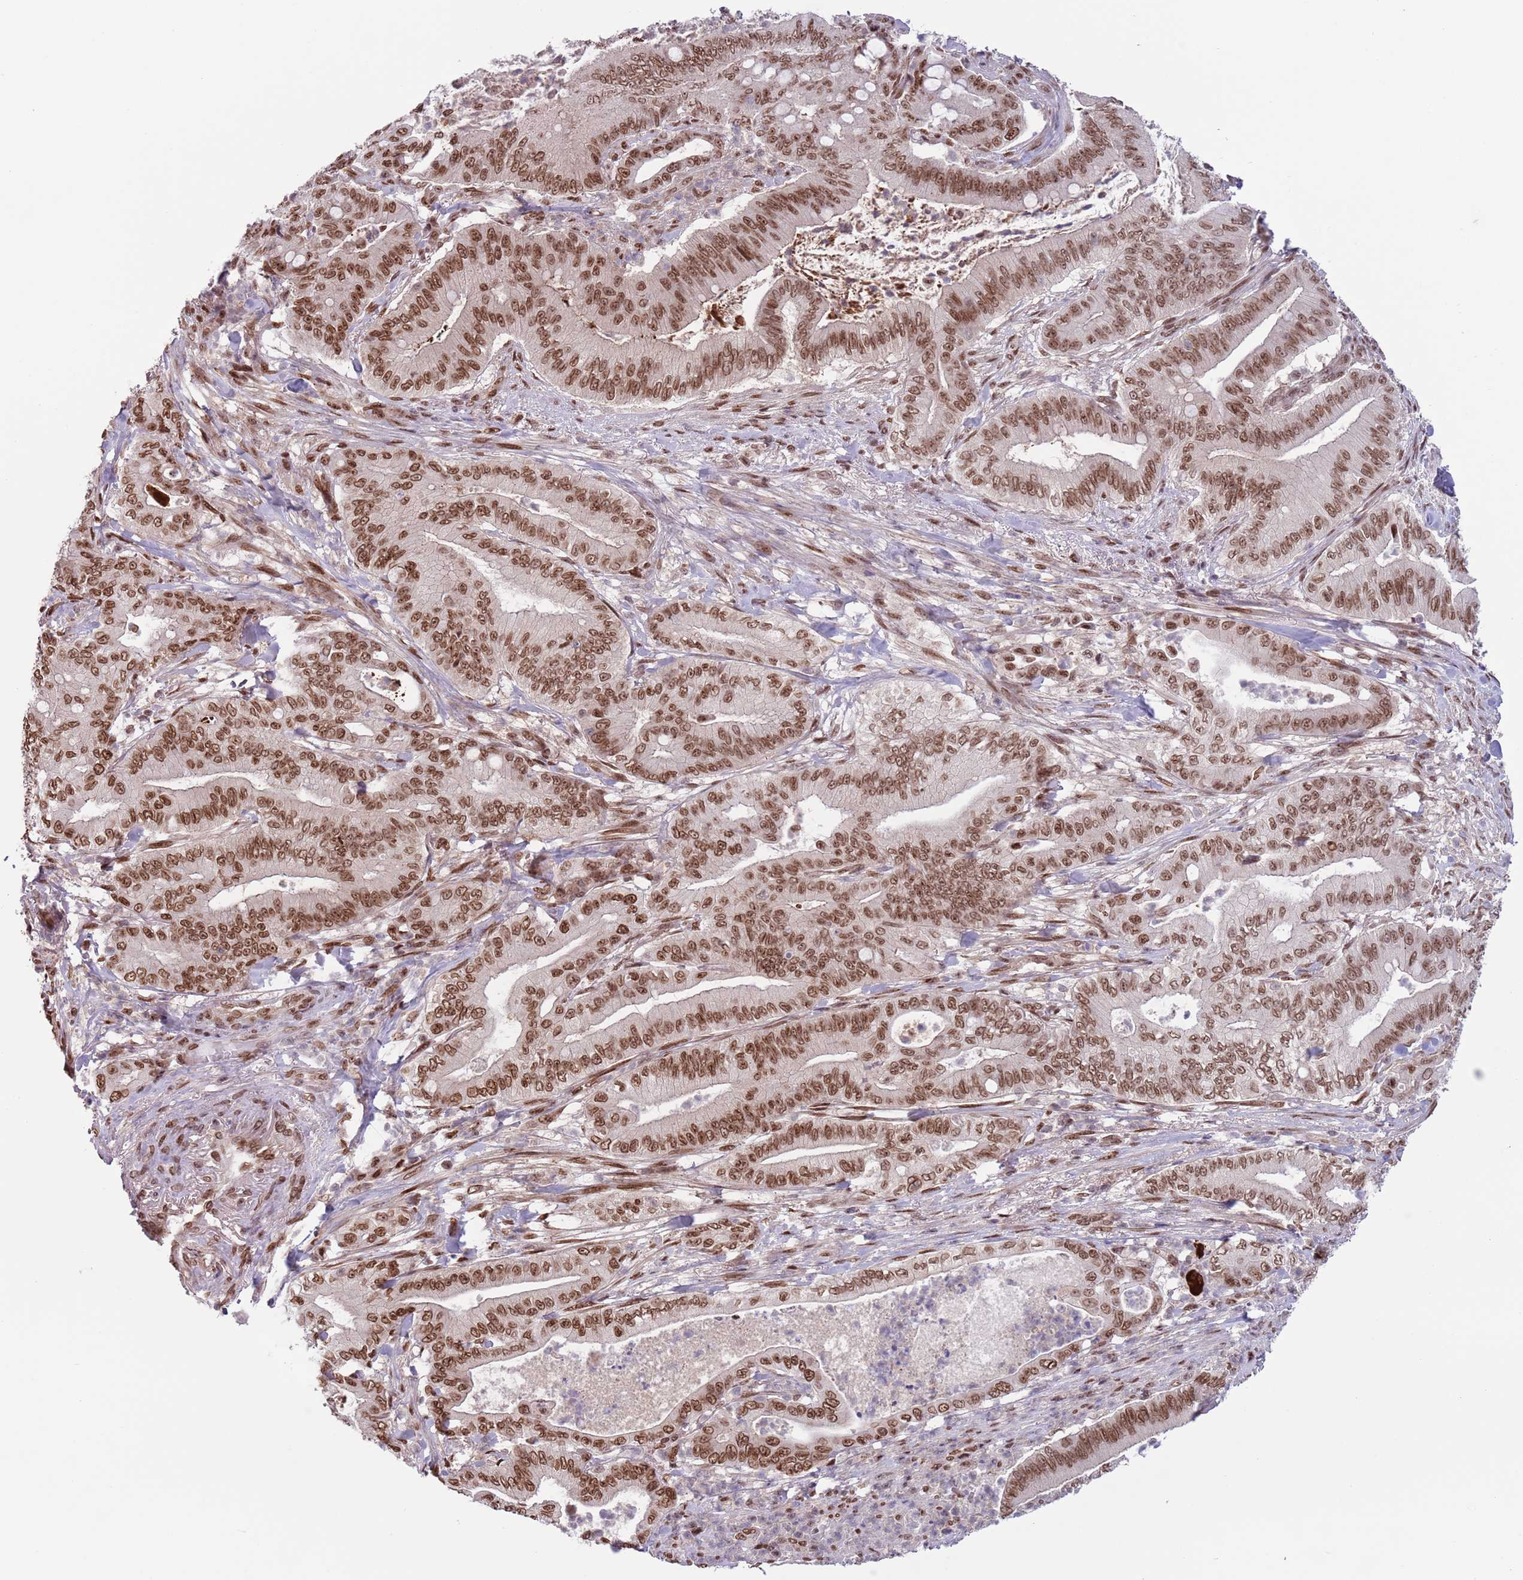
{"staining": {"intensity": "moderate", "quantity": ">75%", "location": "nuclear"}, "tissue": "pancreatic cancer", "cell_type": "Tumor cells", "image_type": "cancer", "snomed": [{"axis": "morphology", "description": "Adenocarcinoma, NOS"}, {"axis": "topography", "description": "Pancreas"}], "caption": "Brown immunohistochemical staining in pancreatic cancer (adenocarcinoma) exhibits moderate nuclear staining in approximately >75% of tumor cells.", "gene": "SIPA1L3", "patient": {"sex": "male", "age": 71}}